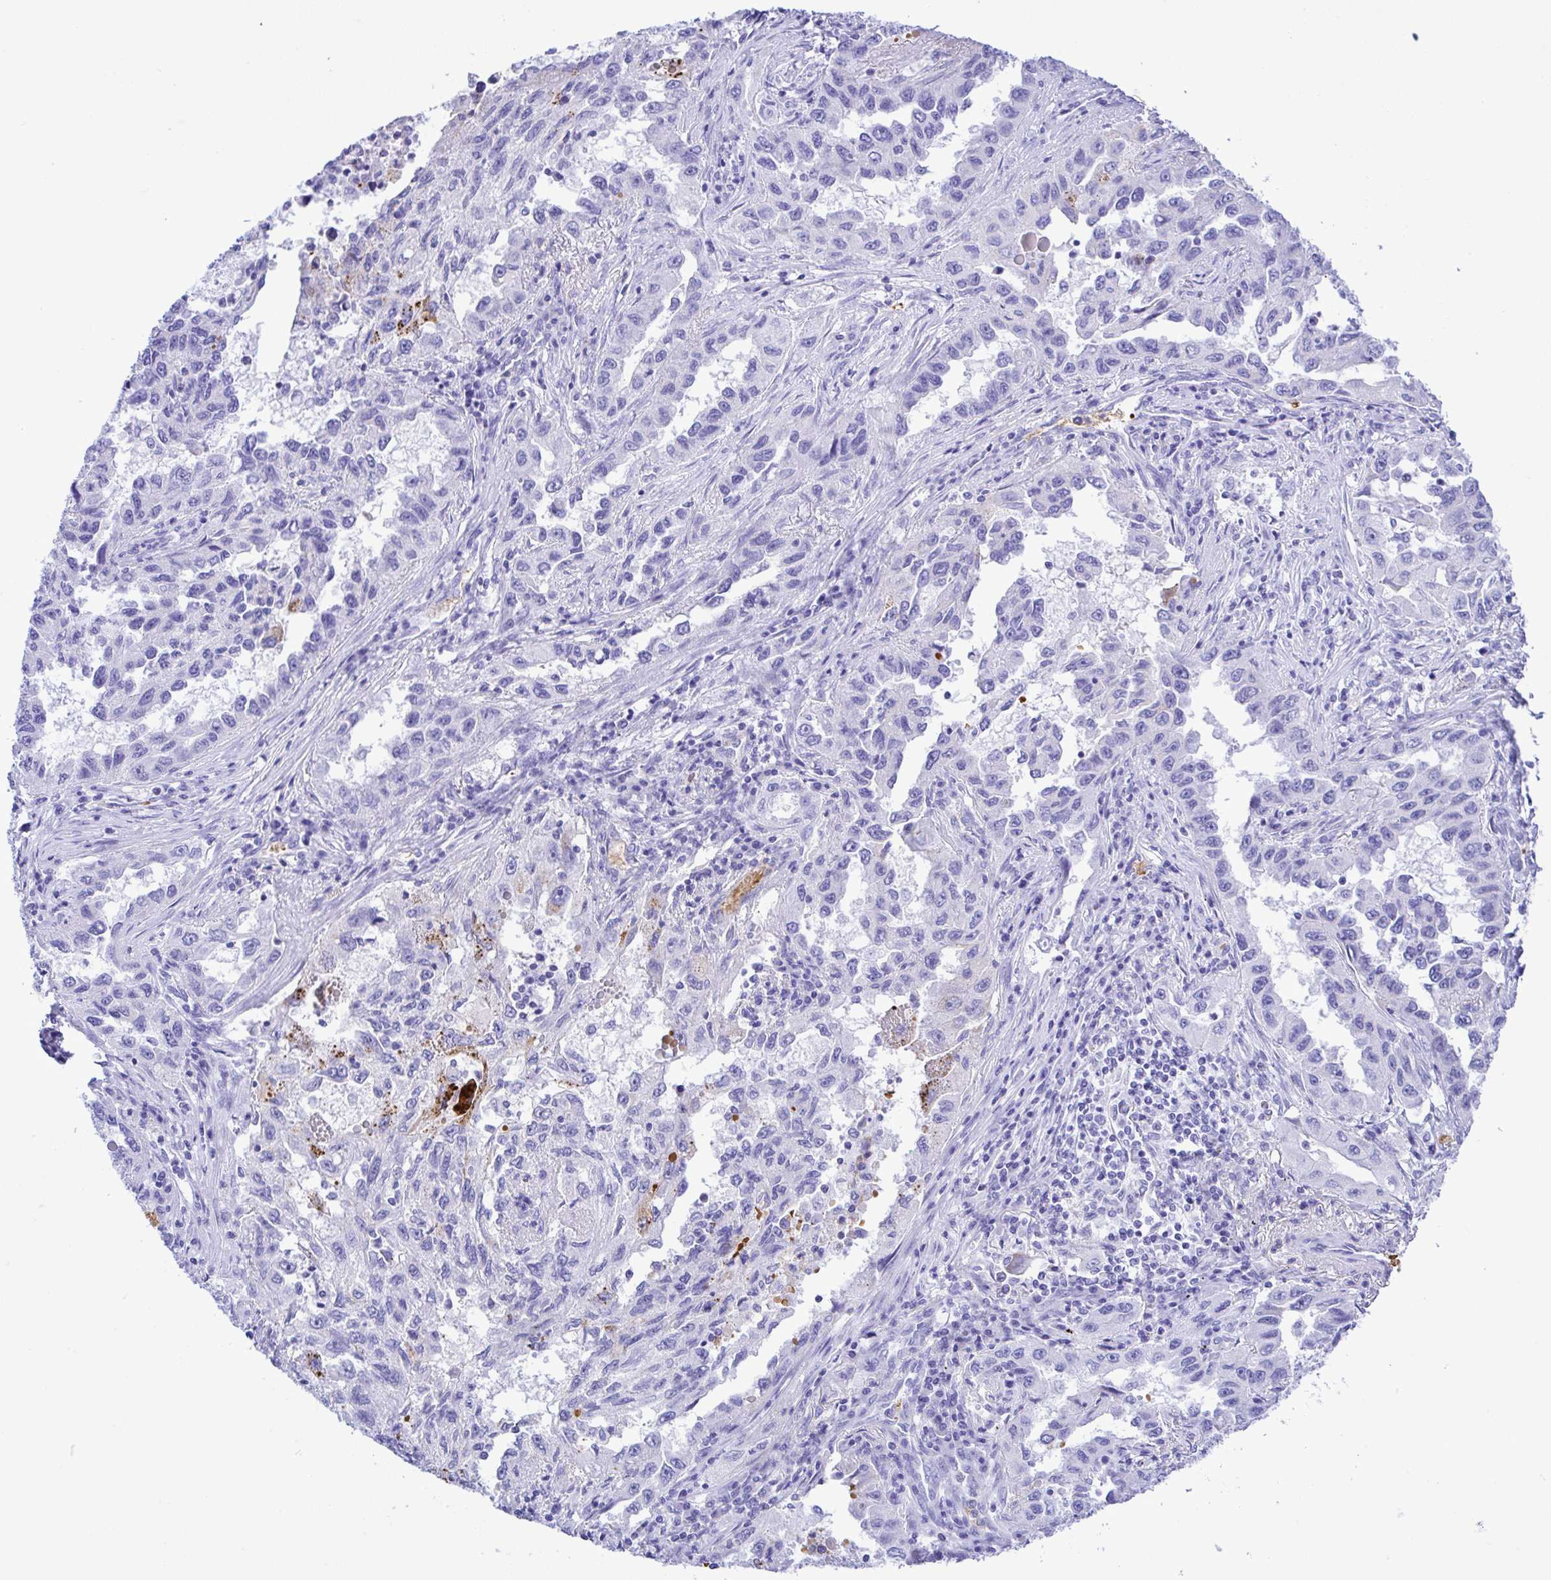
{"staining": {"intensity": "moderate", "quantity": "<25%", "location": "cytoplasmic/membranous"}, "tissue": "lung cancer", "cell_type": "Tumor cells", "image_type": "cancer", "snomed": [{"axis": "morphology", "description": "Adenocarcinoma, NOS"}, {"axis": "topography", "description": "Lung"}], "caption": "Protein expression analysis of human lung cancer reveals moderate cytoplasmic/membranous positivity in about <25% of tumor cells. (brown staining indicates protein expression, while blue staining denotes nuclei).", "gene": "ZNF221", "patient": {"sex": "female", "age": 73}}